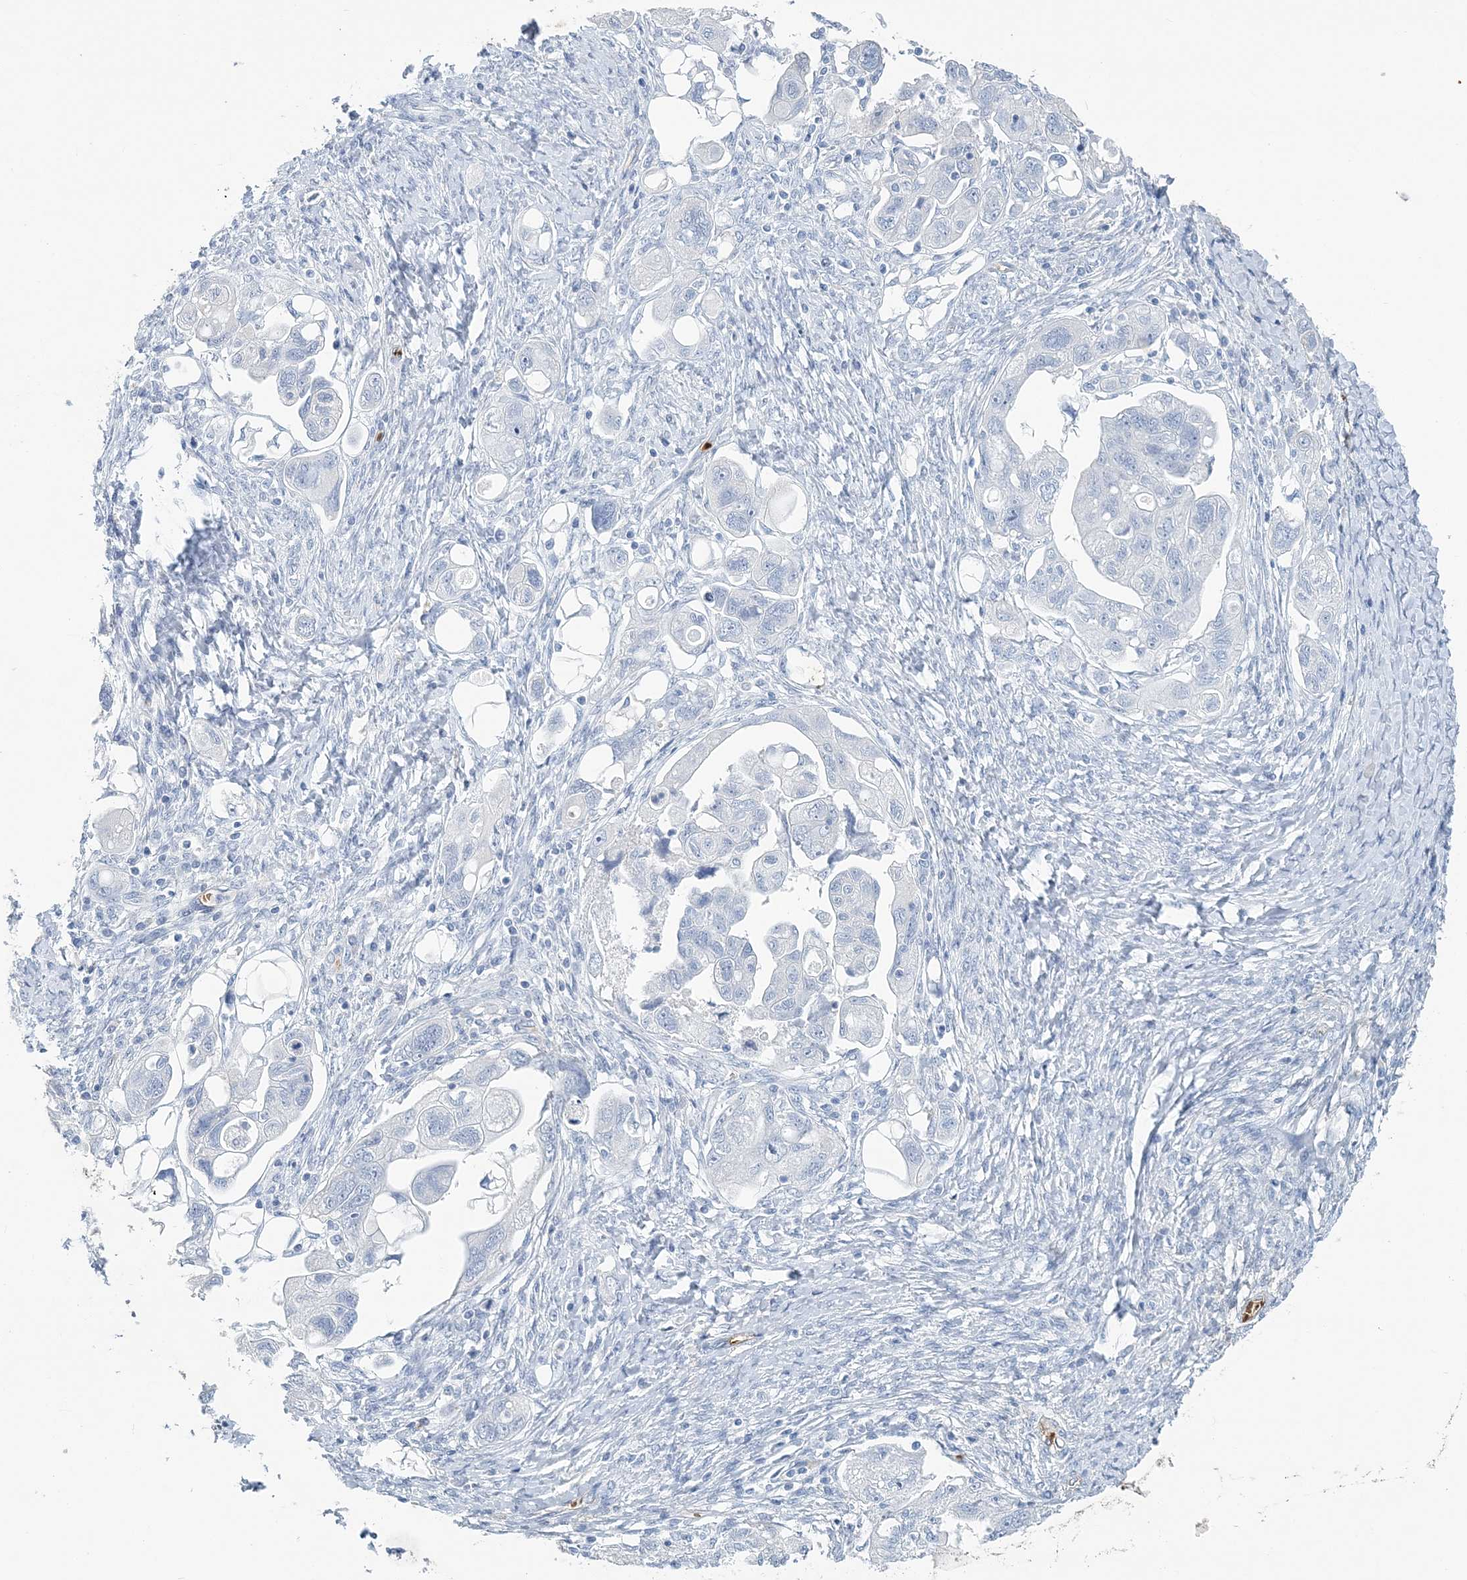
{"staining": {"intensity": "negative", "quantity": "none", "location": "none"}, "tissue": "ovarian cancer", "cell_type": "Tumor cells", "image_type": "cancer", "snomed": [{"axis": "morphology", "description": "Carcinoma, NOS"}, {"axis": "morphology", "description": "Cystadenocarcinoma, serous, NOS"}, {"axis": "topography", "description": "Ovary"}], "caption": "IHC micrograph of ovarian serous cystadenocarcinoma stained for a protein (brown), which displays no positivity in tumor cells. (DAB immunohistochemistry (IHC) with hematoxylin counter stain).", "gene": "HBD", "patient": {"sex": "female", "age": 69}}